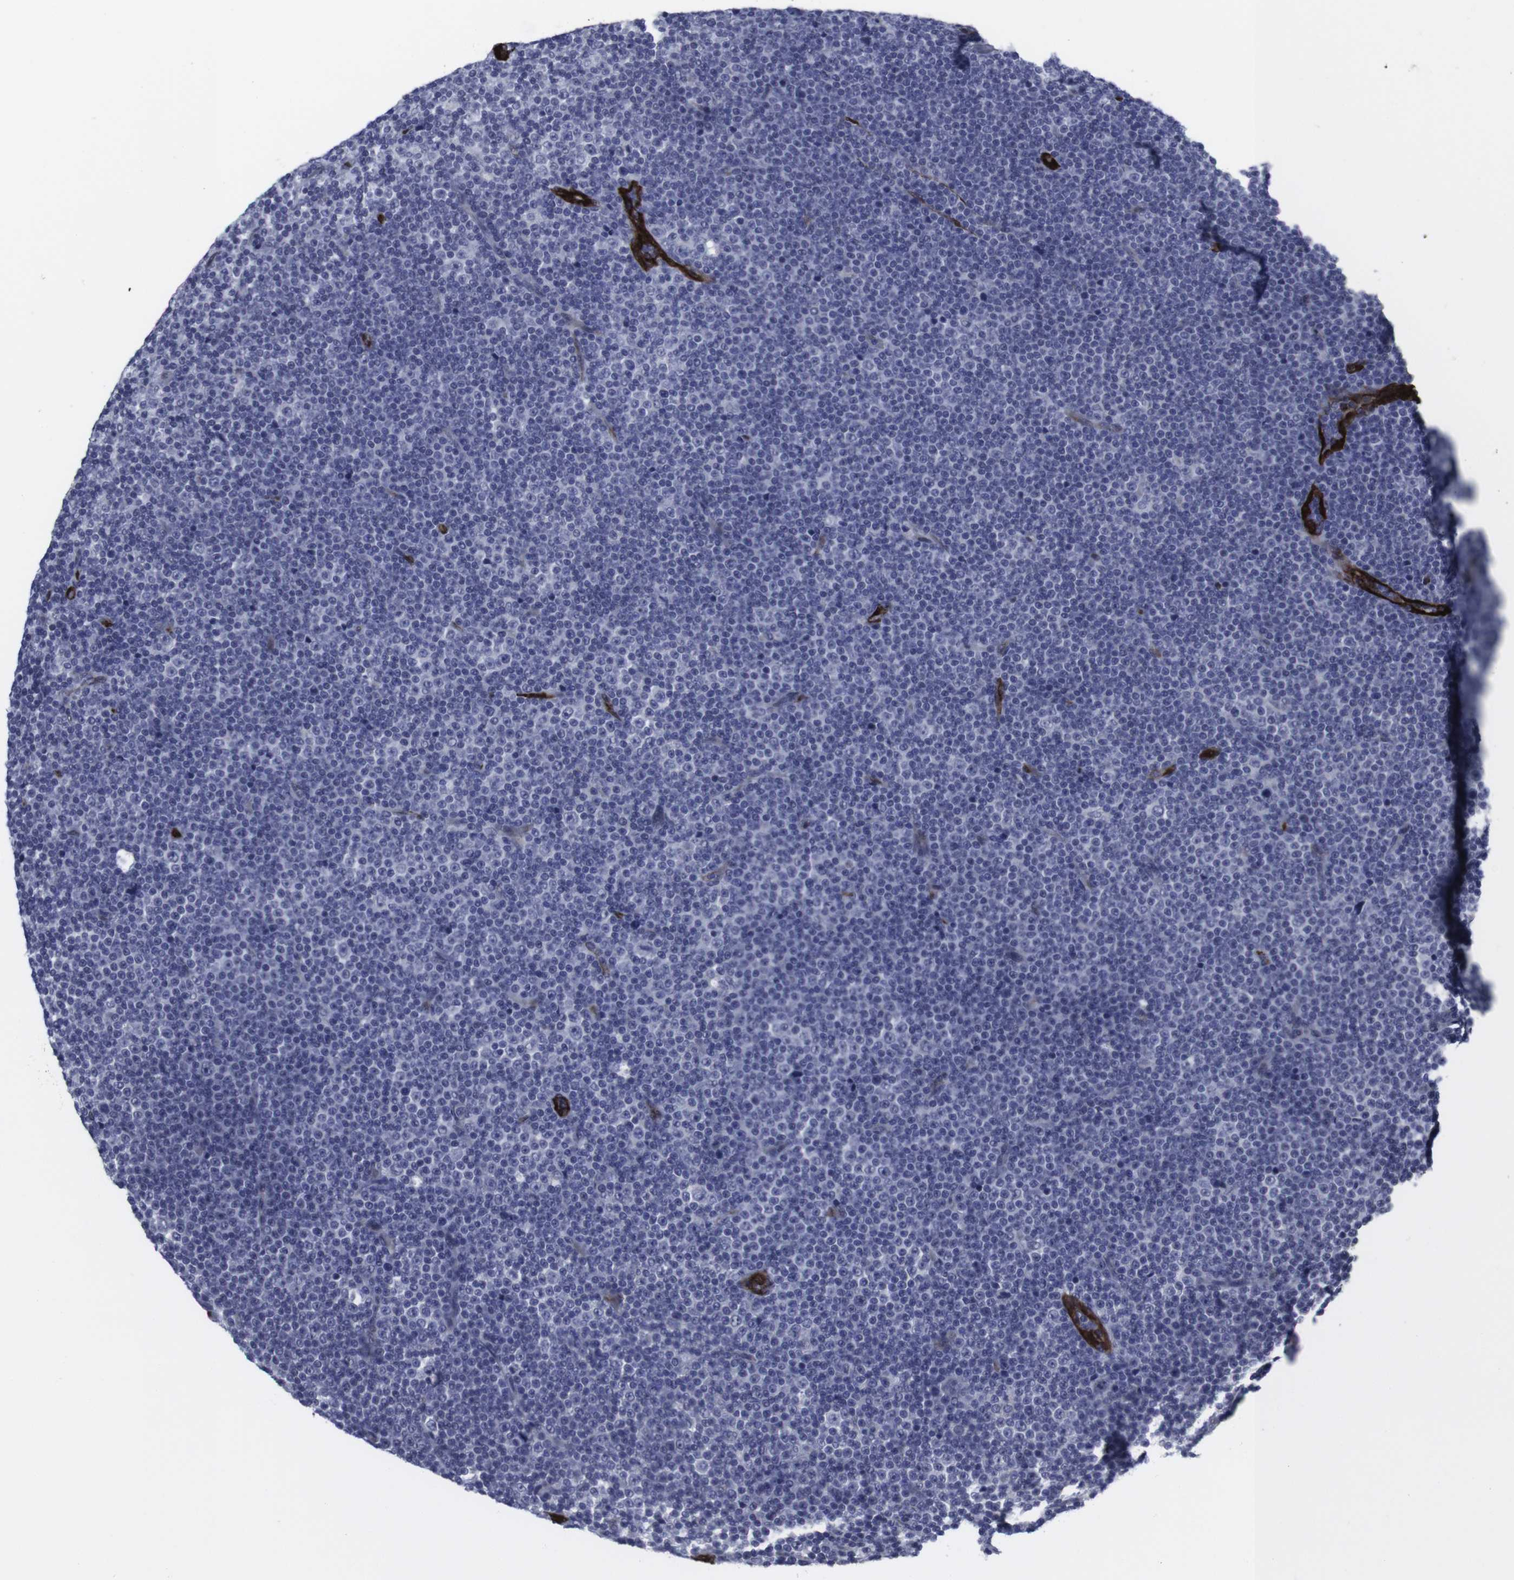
{"staining": {"intensity": "negative", "quantity": "none", "location": "none"}, "tissue": "lymphoma", "cell_type": "Tumor cells", "image_type": "cancer", "snomed": [{"axis": "morphology", "description": "Malignant lymphoma, non-Hodgkin's type, Low grade"}, {"axis": "topography", "description": "Lymph node"}], "caption": "Immunohistochemical staining of malignant lymphoma, non-Hodgkin's type (low-grade) displays no significant expression in tumor cells.", "gene": "SNCG", "patient": {"sex": "female", "age": 67}}